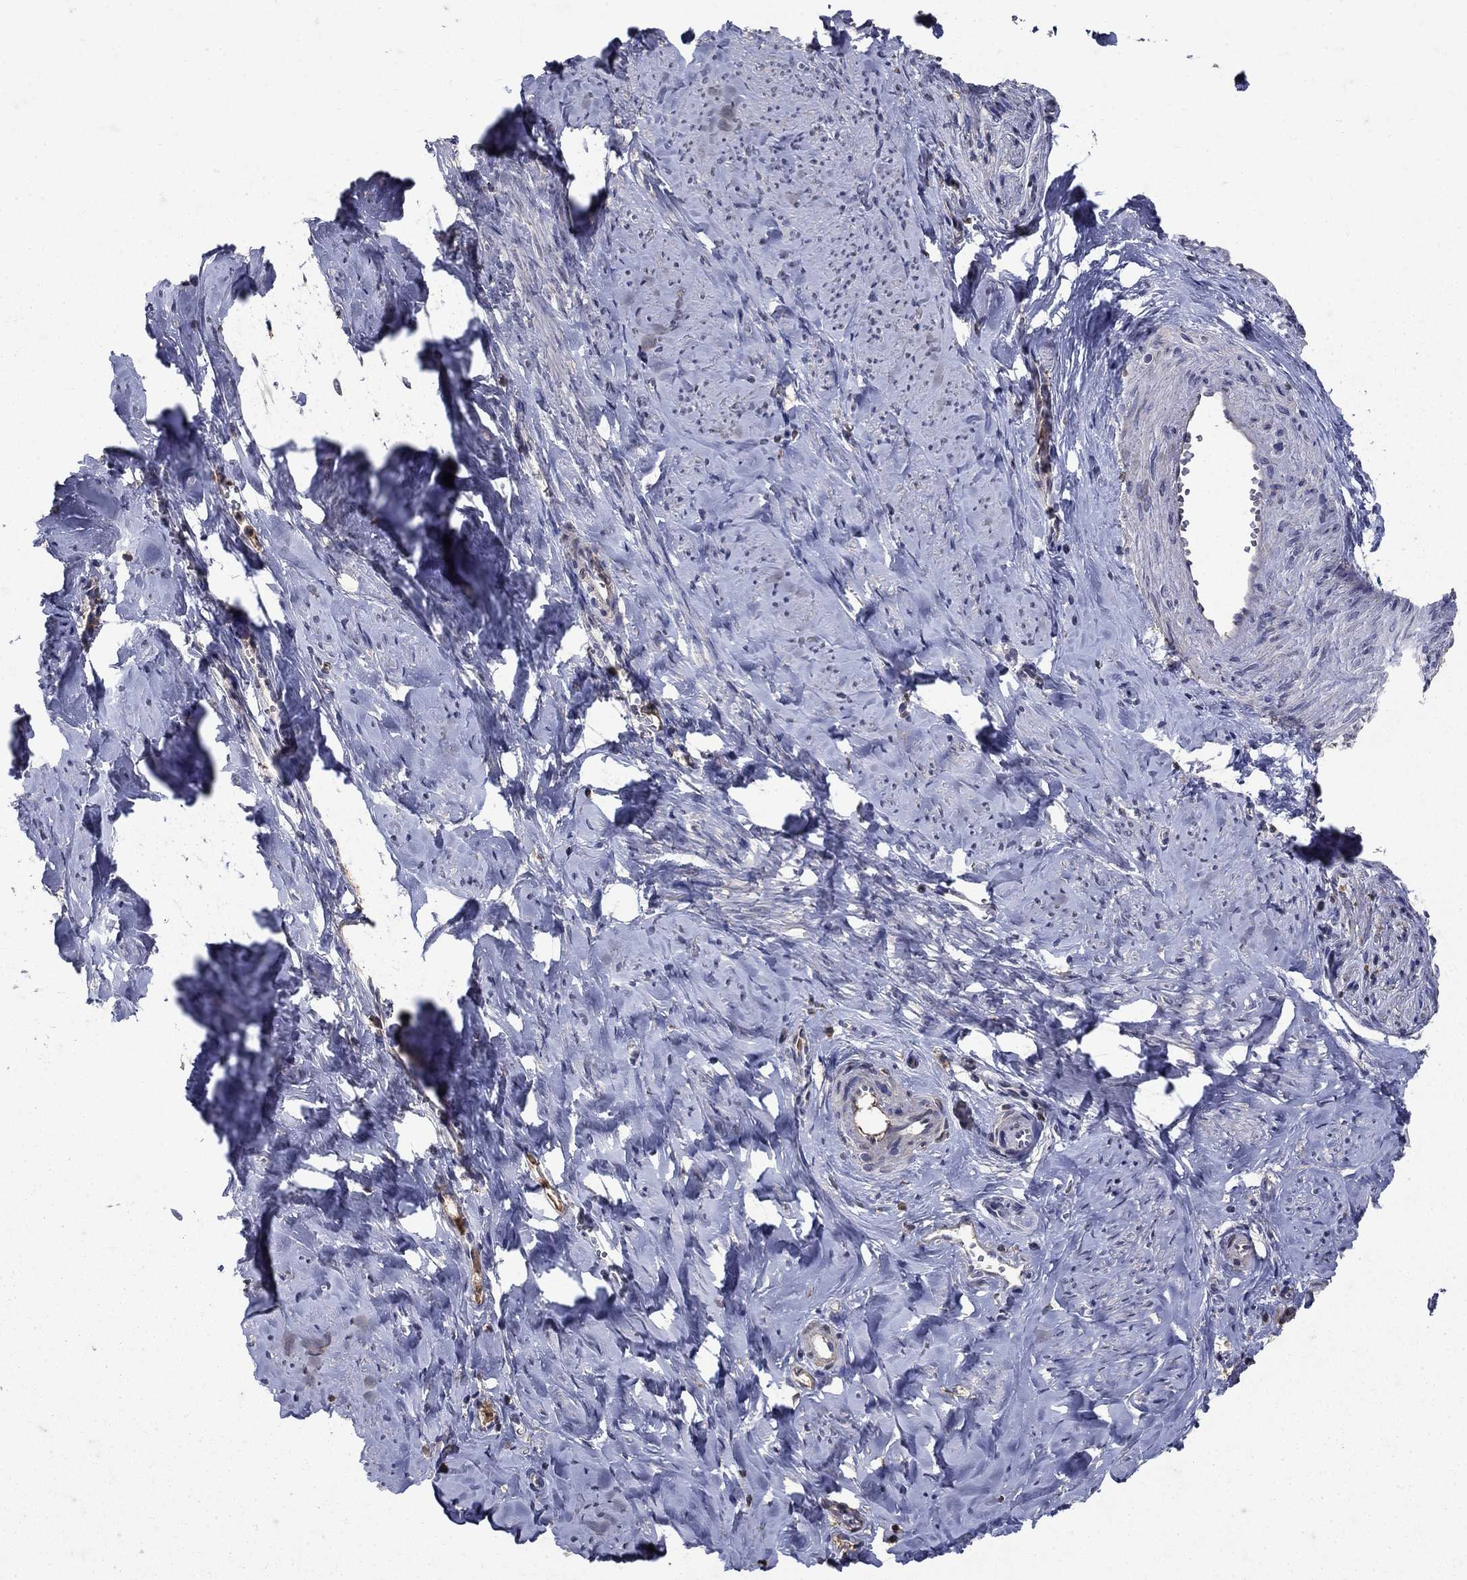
{"staining": {"intensity": "negative", "quantity": "none", "location": "none"}, "tissue": "smooth muscle", "cell_type": "Smooth muscle cells", "image_type": "normal", "snomed": [{"axis": "morphology", "description": "Normal tissue, NOS"}, {"axis": "topography", "description": "Smooth muscle"}], "caption": "Smooth muscle cells are negative for brown protein staining in normal smooth muscle. (DAB immunohistochemistry (IHC) visualized using brightfield microscopy, high magnification).", "gene": "NPC2", "patient": {"sex": "female", "age": 48}}